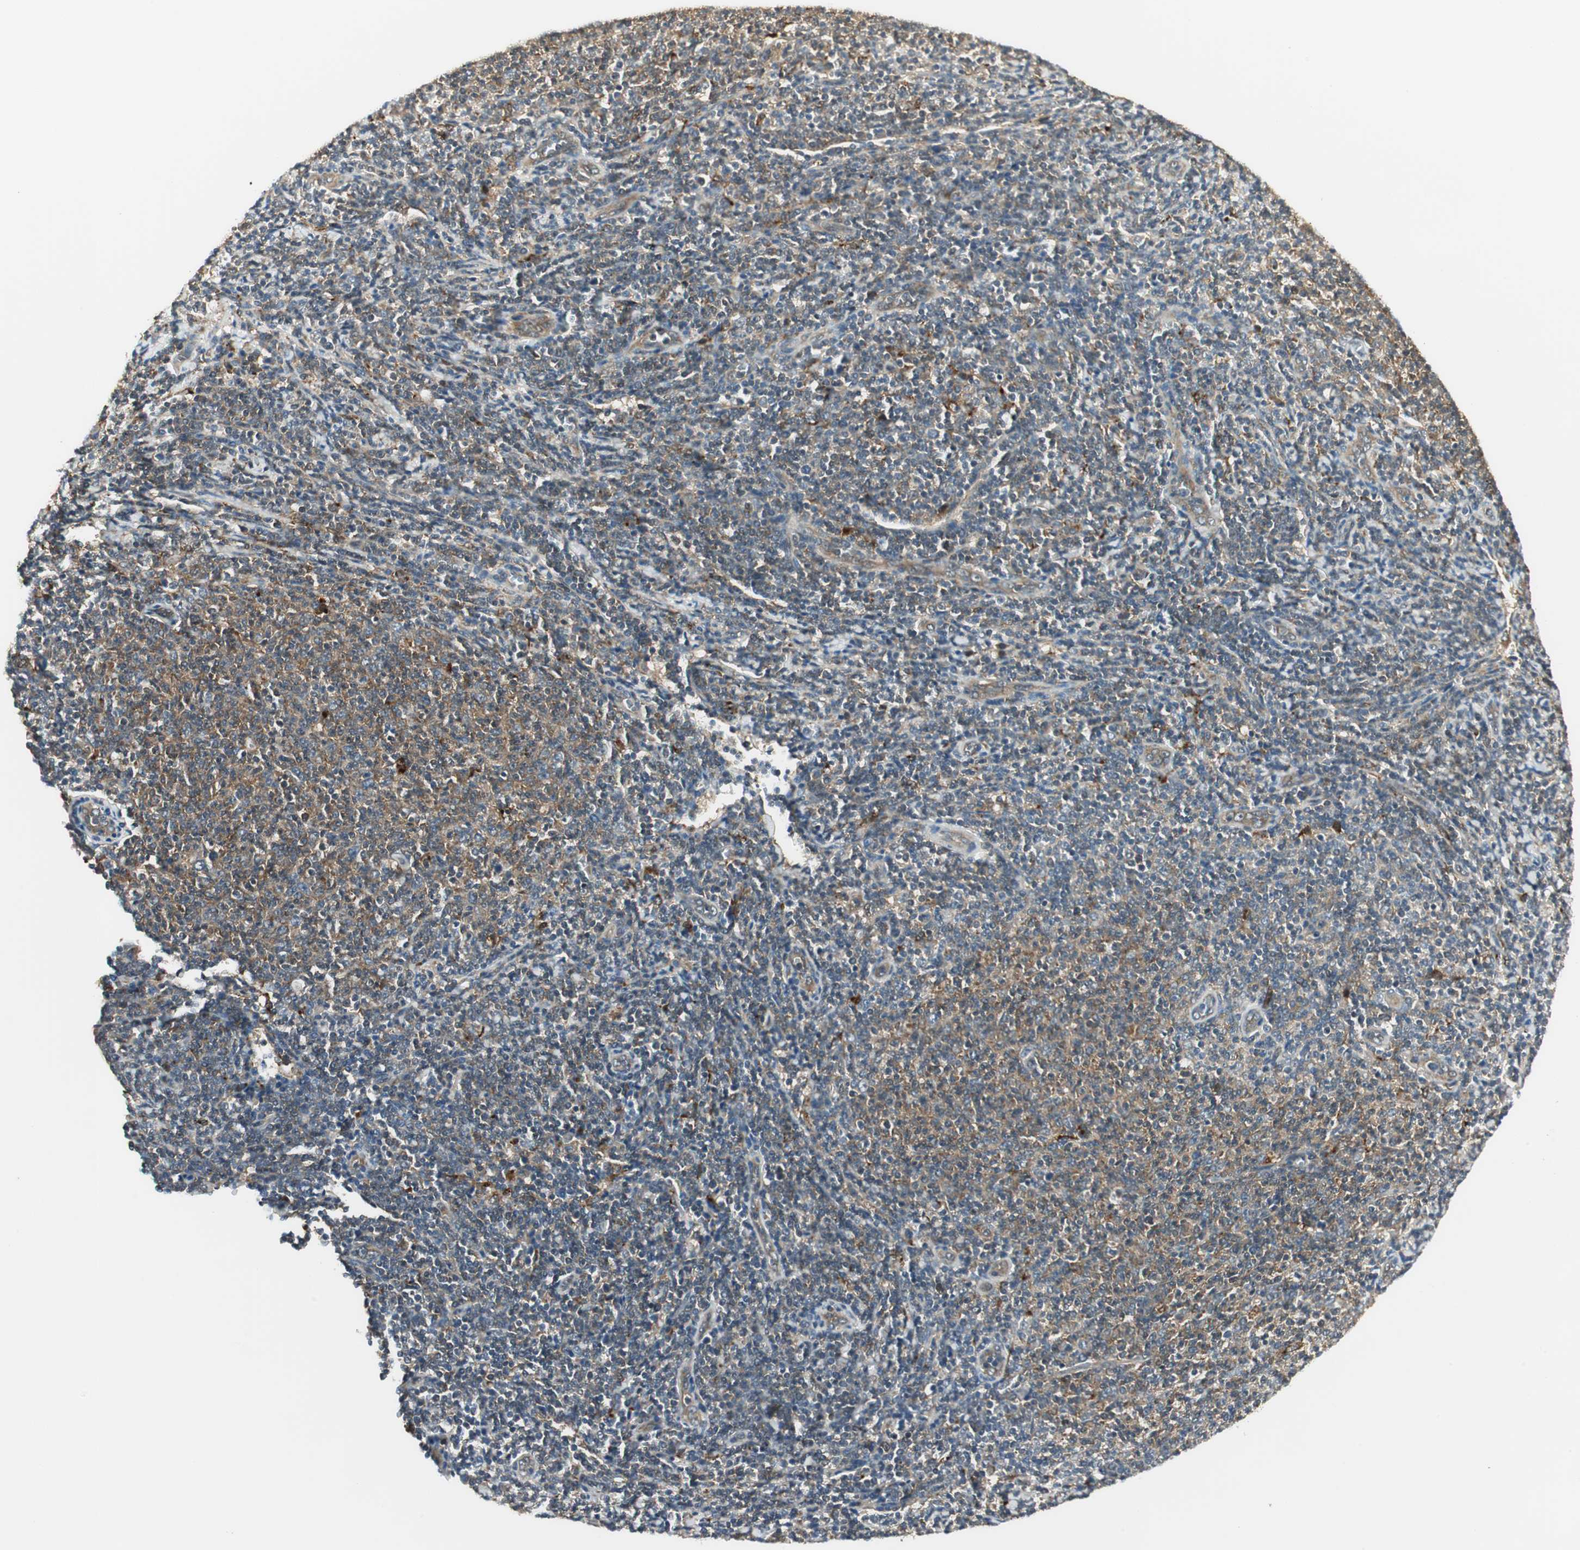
{"staining": {"intensity": "weak", "quantity": ">75%", "location": "cytoplasmic/membranous"}, "tissue": "lymphoma", "cell_type": "Tumor cells", "image_type": "cancer", "snomed": [{"axis": "morphology", "description": "Malignant lymphoma, non-Hodgkin's type, Low grade"}, {"axis": "topography", "description": "Lymph node"}], "caption": "Malignant lymphoma, non-Hodgkin's type (low-grade) stained for a protein (brown) reveals weak cytoplasmic/membranous positive expression in about >75% of tumor cells.", "gene": "NCK1", "patient": {"sex": "male", "age": 66}}